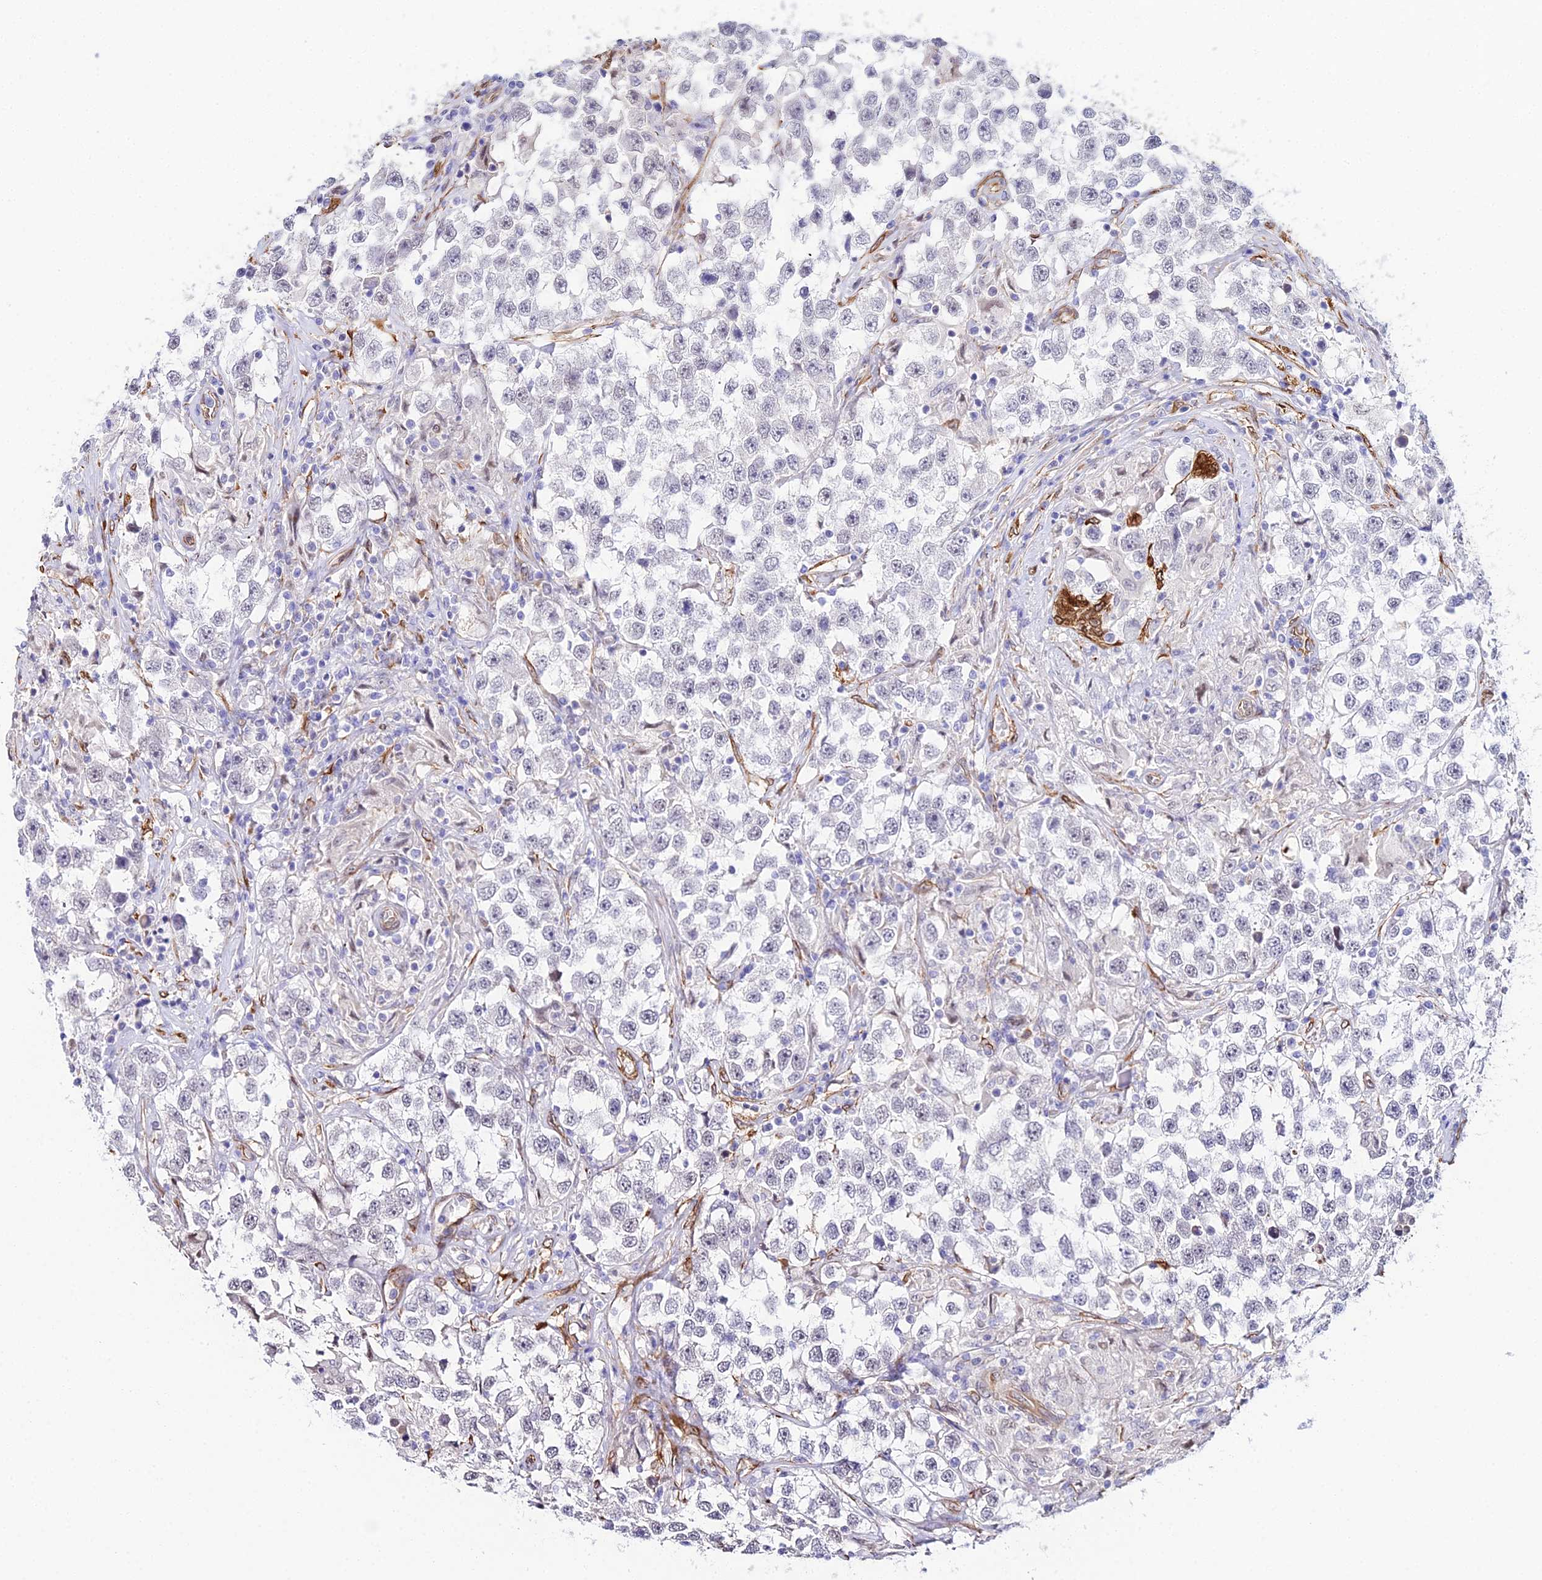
{"staining": {"intensity": "negative", "quantity": "none", "location": "none"}, "tissue": "testis cancer", "cell_type": "Tumor cells", "image_type": "cancer", "snomed": [{"axis": "morphology", "description": "Seminoma, NOS"}, {"axis": "topography", "description": "Testis"}], "caption": "An immunohistochemistry histopathology image of testis cancer is shown. There is no staining in tumor cells of testis cancer.", "gene": "MXRA7", "patient": {"sex": "male", "age": 46}}